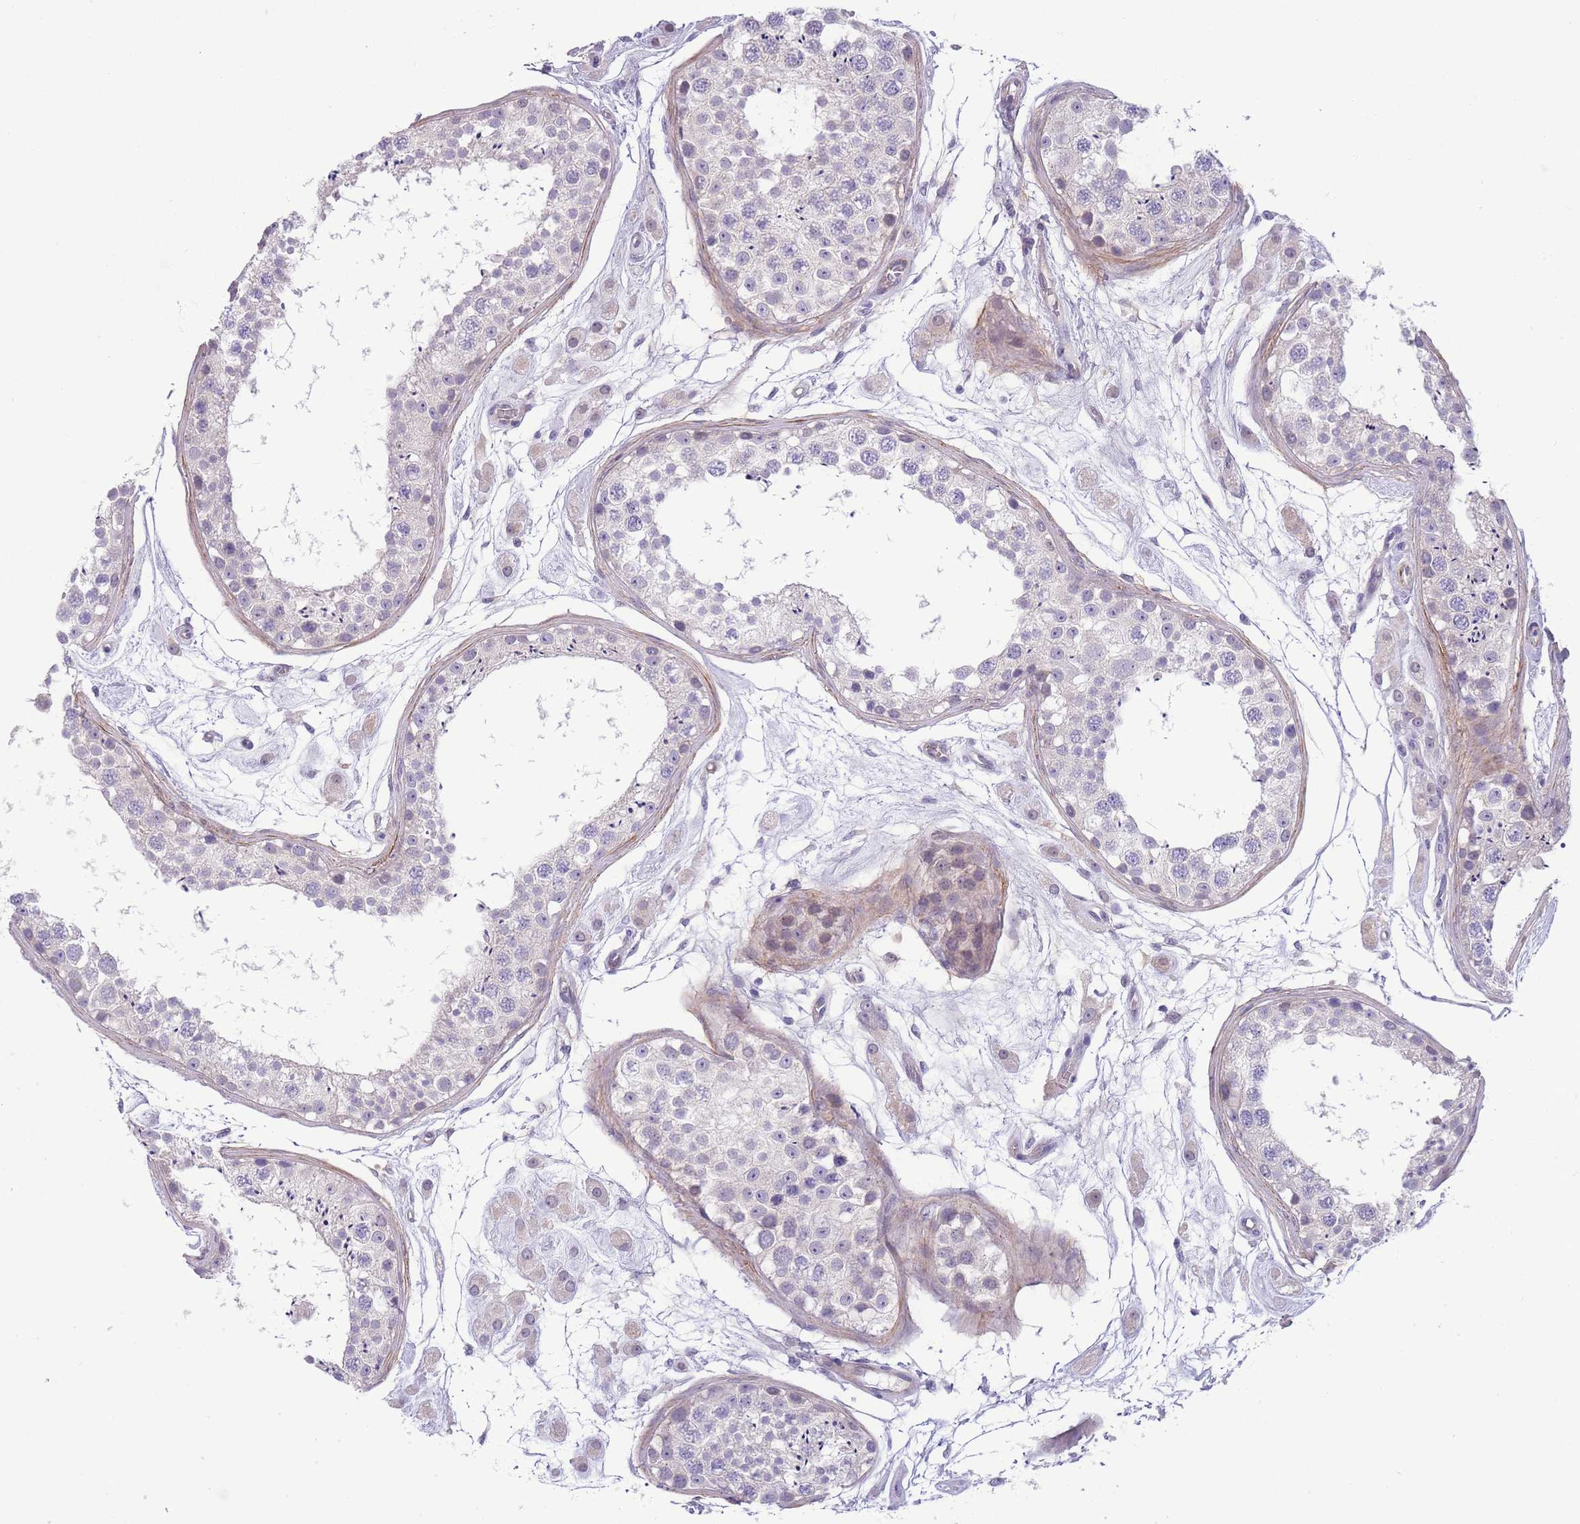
{"staining": {"intensity": "negative", "quantity": "none", "location": "none"}, "tissue": "testis", "cell_type": "Cells in seminiferous ducts", "image_type": "normal", "snomed": [{"axis": "morphology", "description": "Normal tissue, NOS"}, {"axis": "topography", "description": "Testis"}], "caption": "IHC histopathology image of unremarkable testis: testis stained with DAB (3,3'-diaminobenzidine) demonstrates no significant protein positivity in cells in seminiferous ducts.", "gene": "FAM124A", "patient": {"sex": "male", "age": 25}}